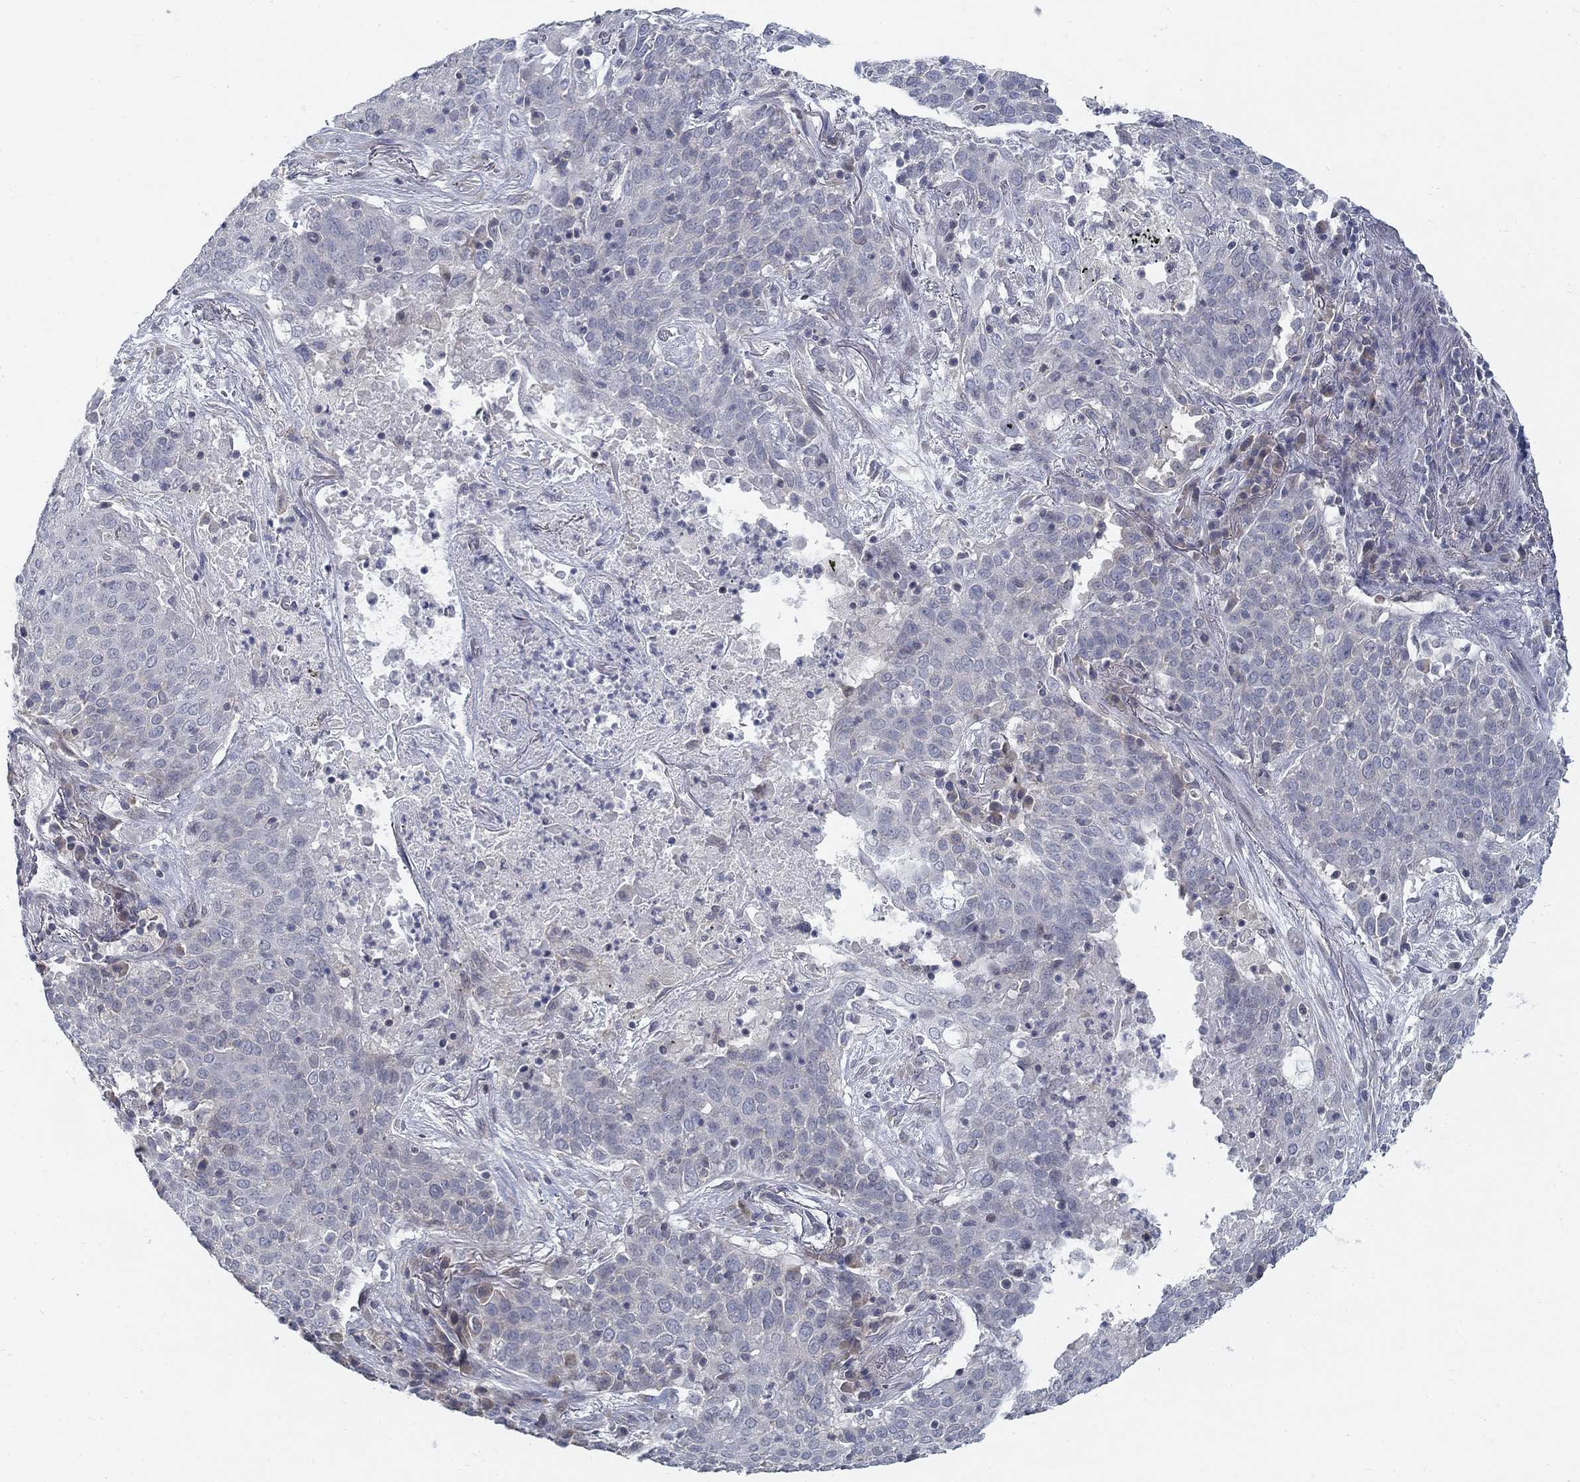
{"staining": {"intensity": "negative", "quantity": "none", "location": "none"}, "tissue": "lung cancer", "cell_type": "Tumor cells", "image_type": "cancer", "snomed": [{"axis": "morphology", "description": "Squamous cell carcinoma, NOS"}, {"axis": "topography", "description": "Lung"}], "caption": "High power microscopy histopathology image of an IHC micrograph of lung squamous cell carcinoma, revealing no significant expression in tumor cells.", "gene": "ATP1A3", "patient": {"sex": "male", "age": 82}}